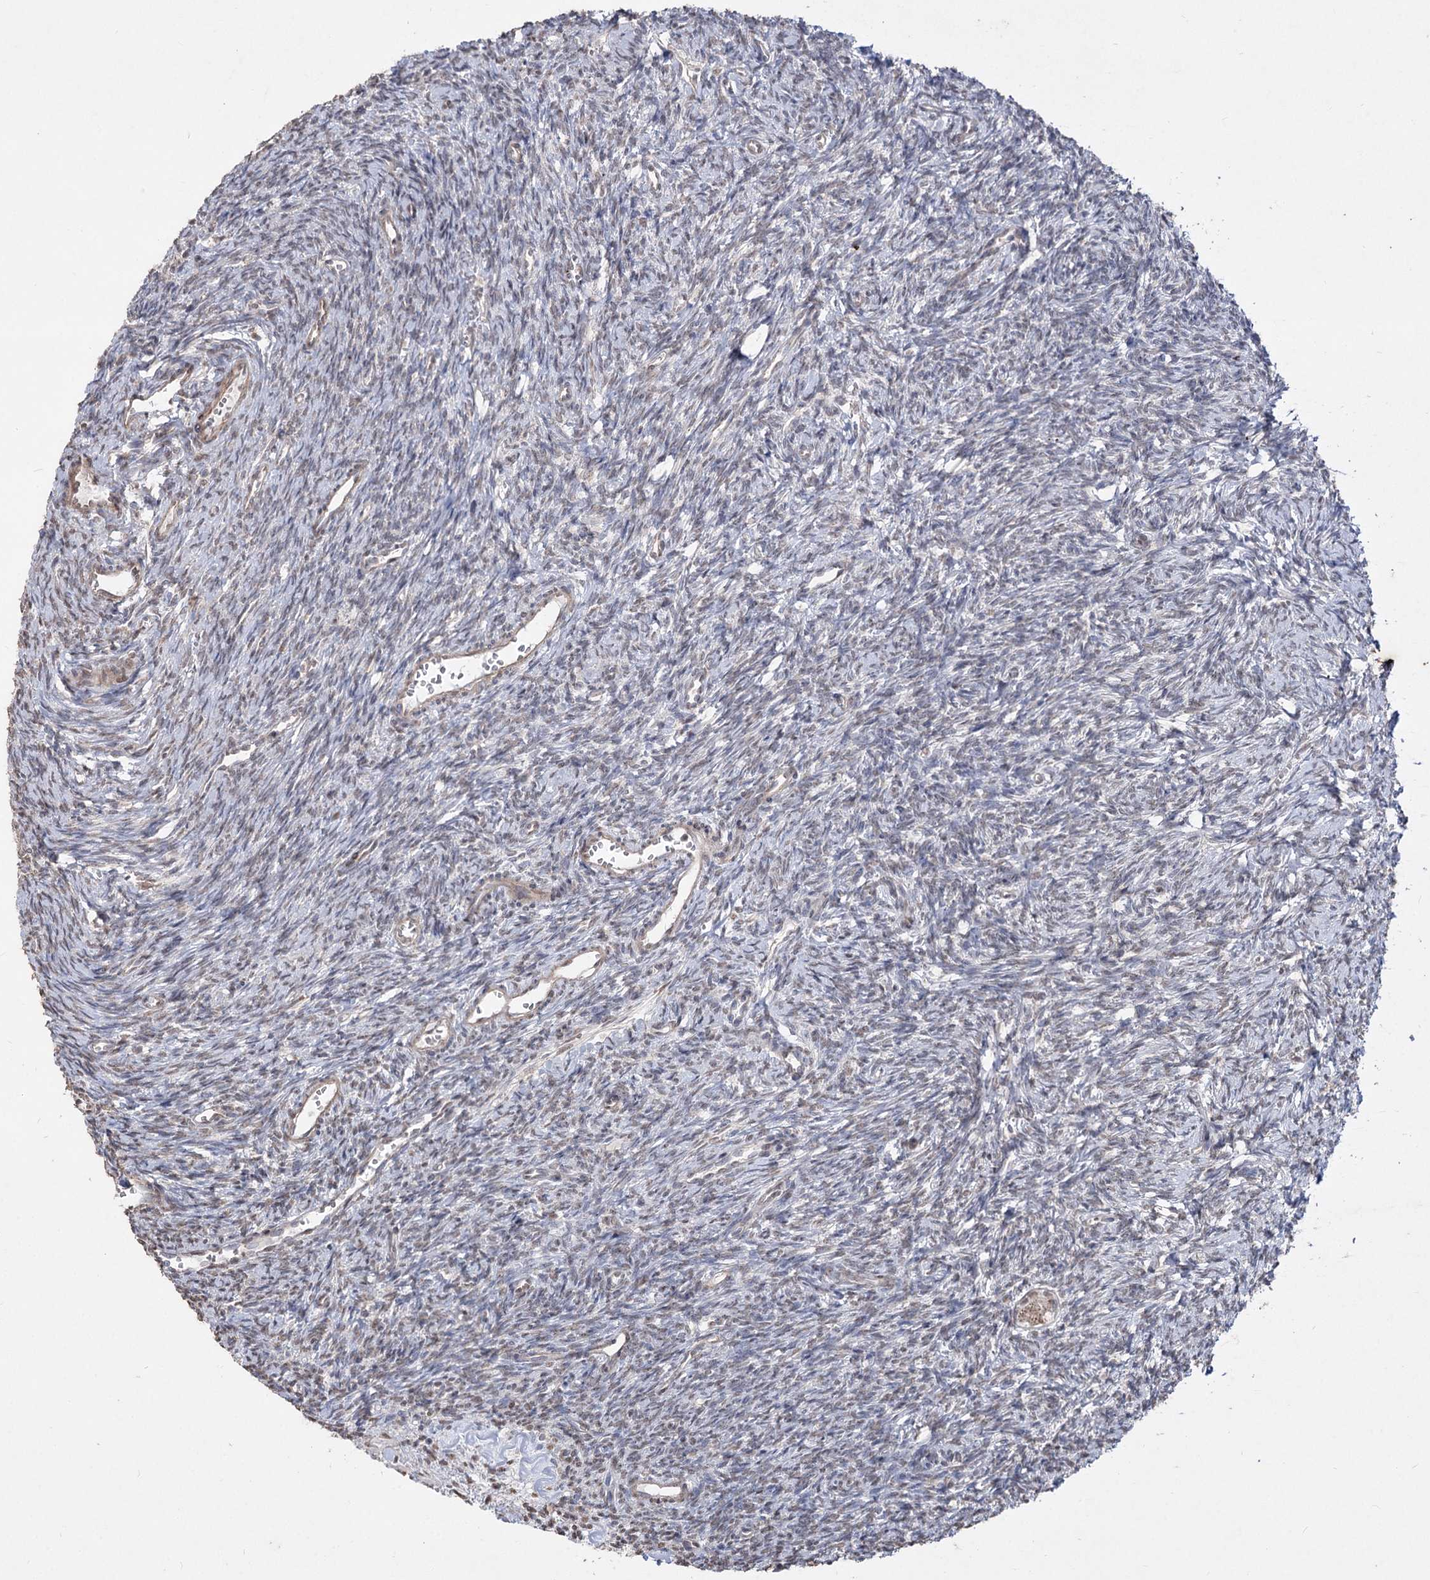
{"staining": {"intensity": "weak", "quantity": "25%-75%", "location": "cytoplasmic/membranous"}, "tissue": "ovary", "cell_type": "Ovarian stroma cells", "image_type": "normal", "snomed": [{"axis": "morphology", "description": "Normal tissue, NOS"}, {"axis": "topography", "description": "Ovary"}], "caption": "Weak cytoplasmic/membranous staining for a protein is appreciated in approximately 25%-75% of ovarian stroma cells of benign ovary using IHC.", "gene": "ZSCAN23", "patient": {"sex": "female", "age": 39}}